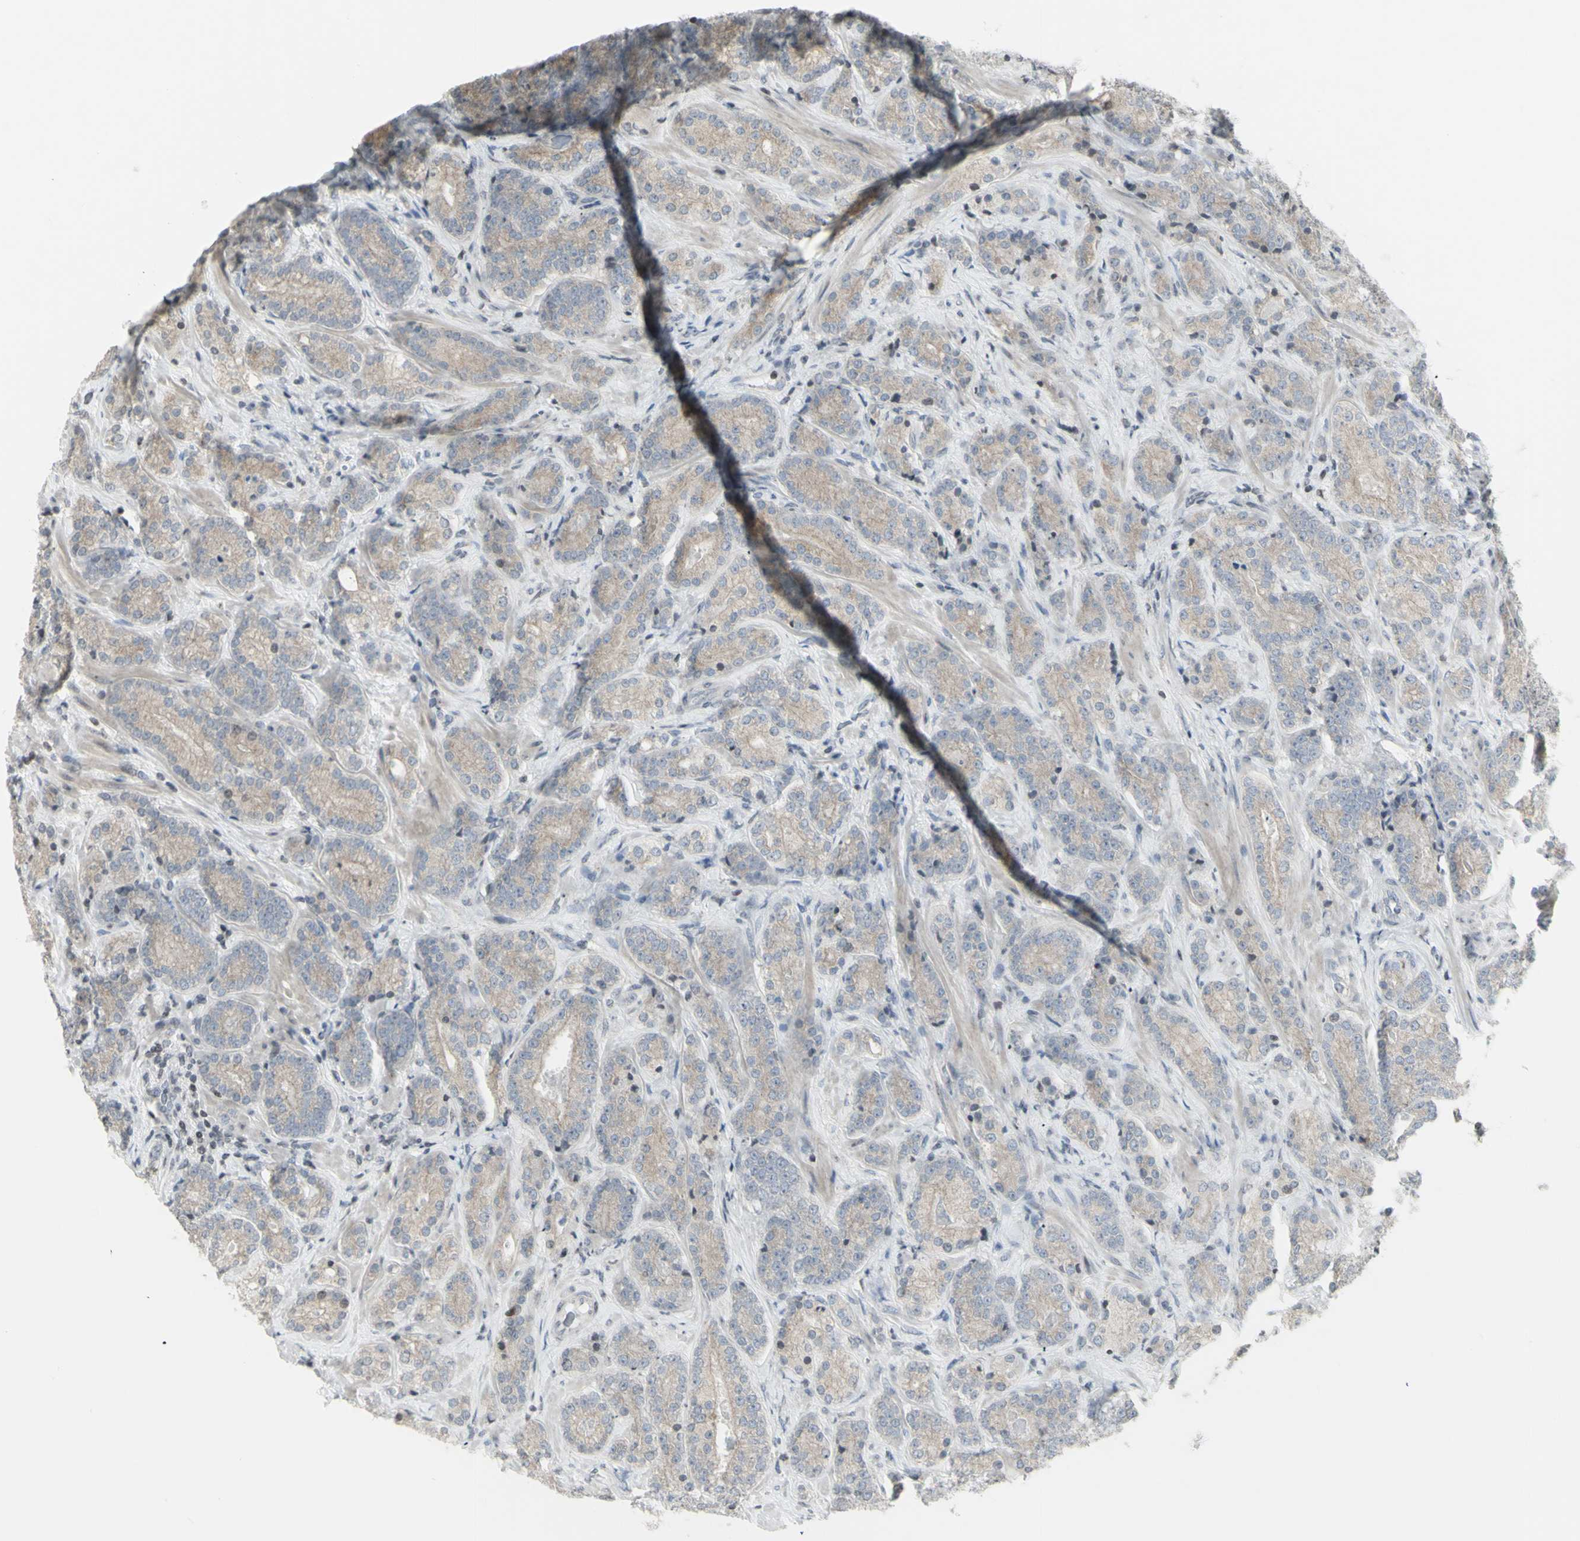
{"staining": {"intensity": "weak", "quantity": ">75%", "location": "cytoplasmic/membranous"}, "tissue": "prostate cancer", "cell_type": "Tumor cells", "image_type": "cancer", "snomed": [{"axis": "morphology", "description": "Adenocarcinoma, High grade"}, {"axis": "topography", "description": "Prostate"}], "caption": "A low amount of weak cytoplasmic/membranous expression is identified in approximately >75% of tumor cells in adenocarcinoma (high-grade) (prostate) tissue.", "gene": "MUC5AC", "patient": {"sex": "male", "age": 61}}